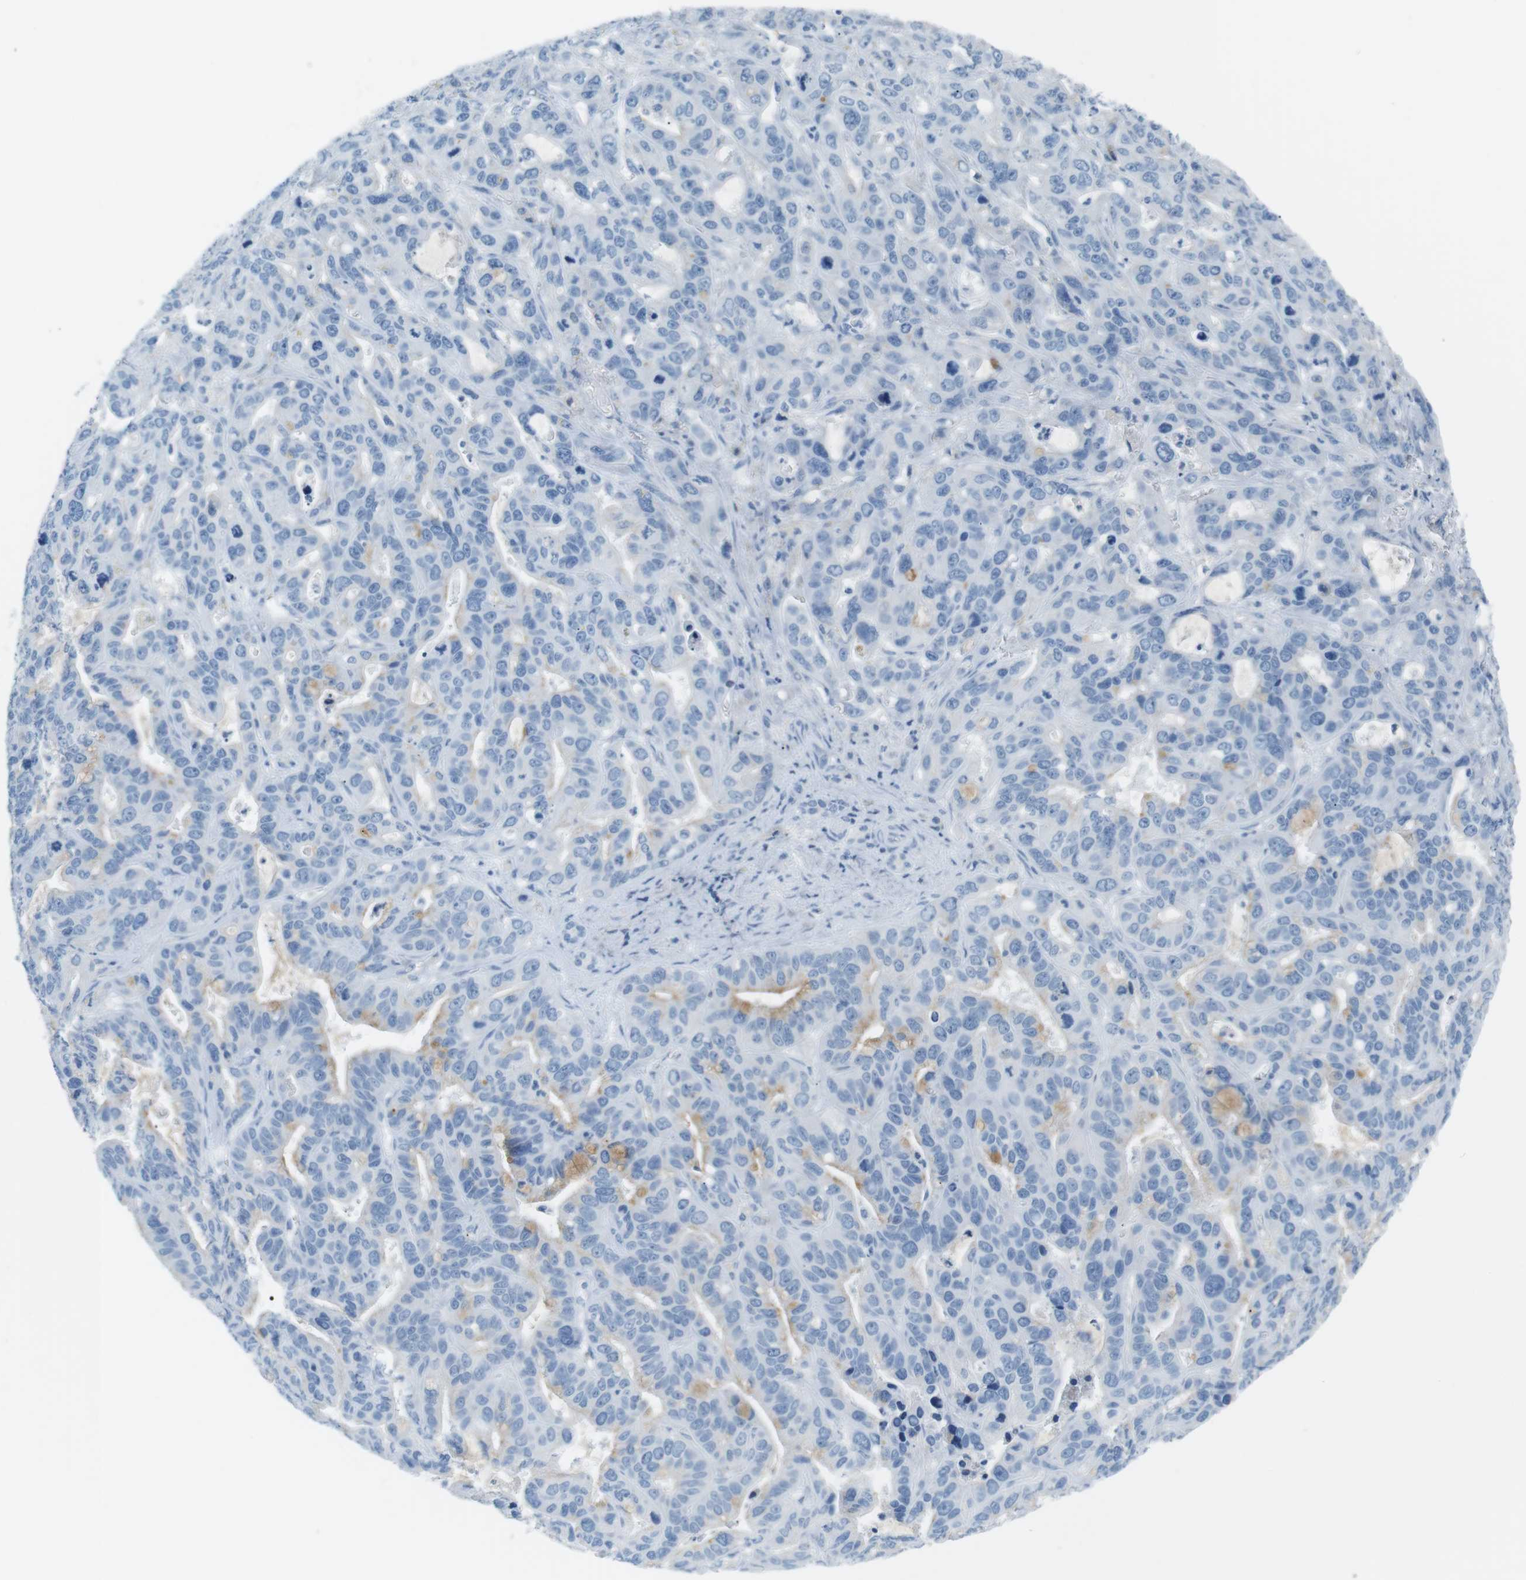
{"staining": {"intensity": "negative", "quantity": "none", "location": "none"}, "tissue": "liver cancer", "cell_type": "Tumor cells", "image_type": "cancer", "snomed": [{"axis": "morphology", "description": "Cholangiocarcinoma"}, {"axis": "topography", "description": "Liver"}], "caption": "A high-resolution photomicrograph shows immunohistochemistry staining of liver cancer (cholangiocarcinoma), which shows no significant staining in tumor cells. Brightfield microscopy of immunohistochemistry (IHC) stained with DAB (3,3'-diaminobenzidine) (brown) and hematoxylin (blue), captured at high magnification.", "gene": "AZGP1", "patient": {"sex": "female", "age": 65}}